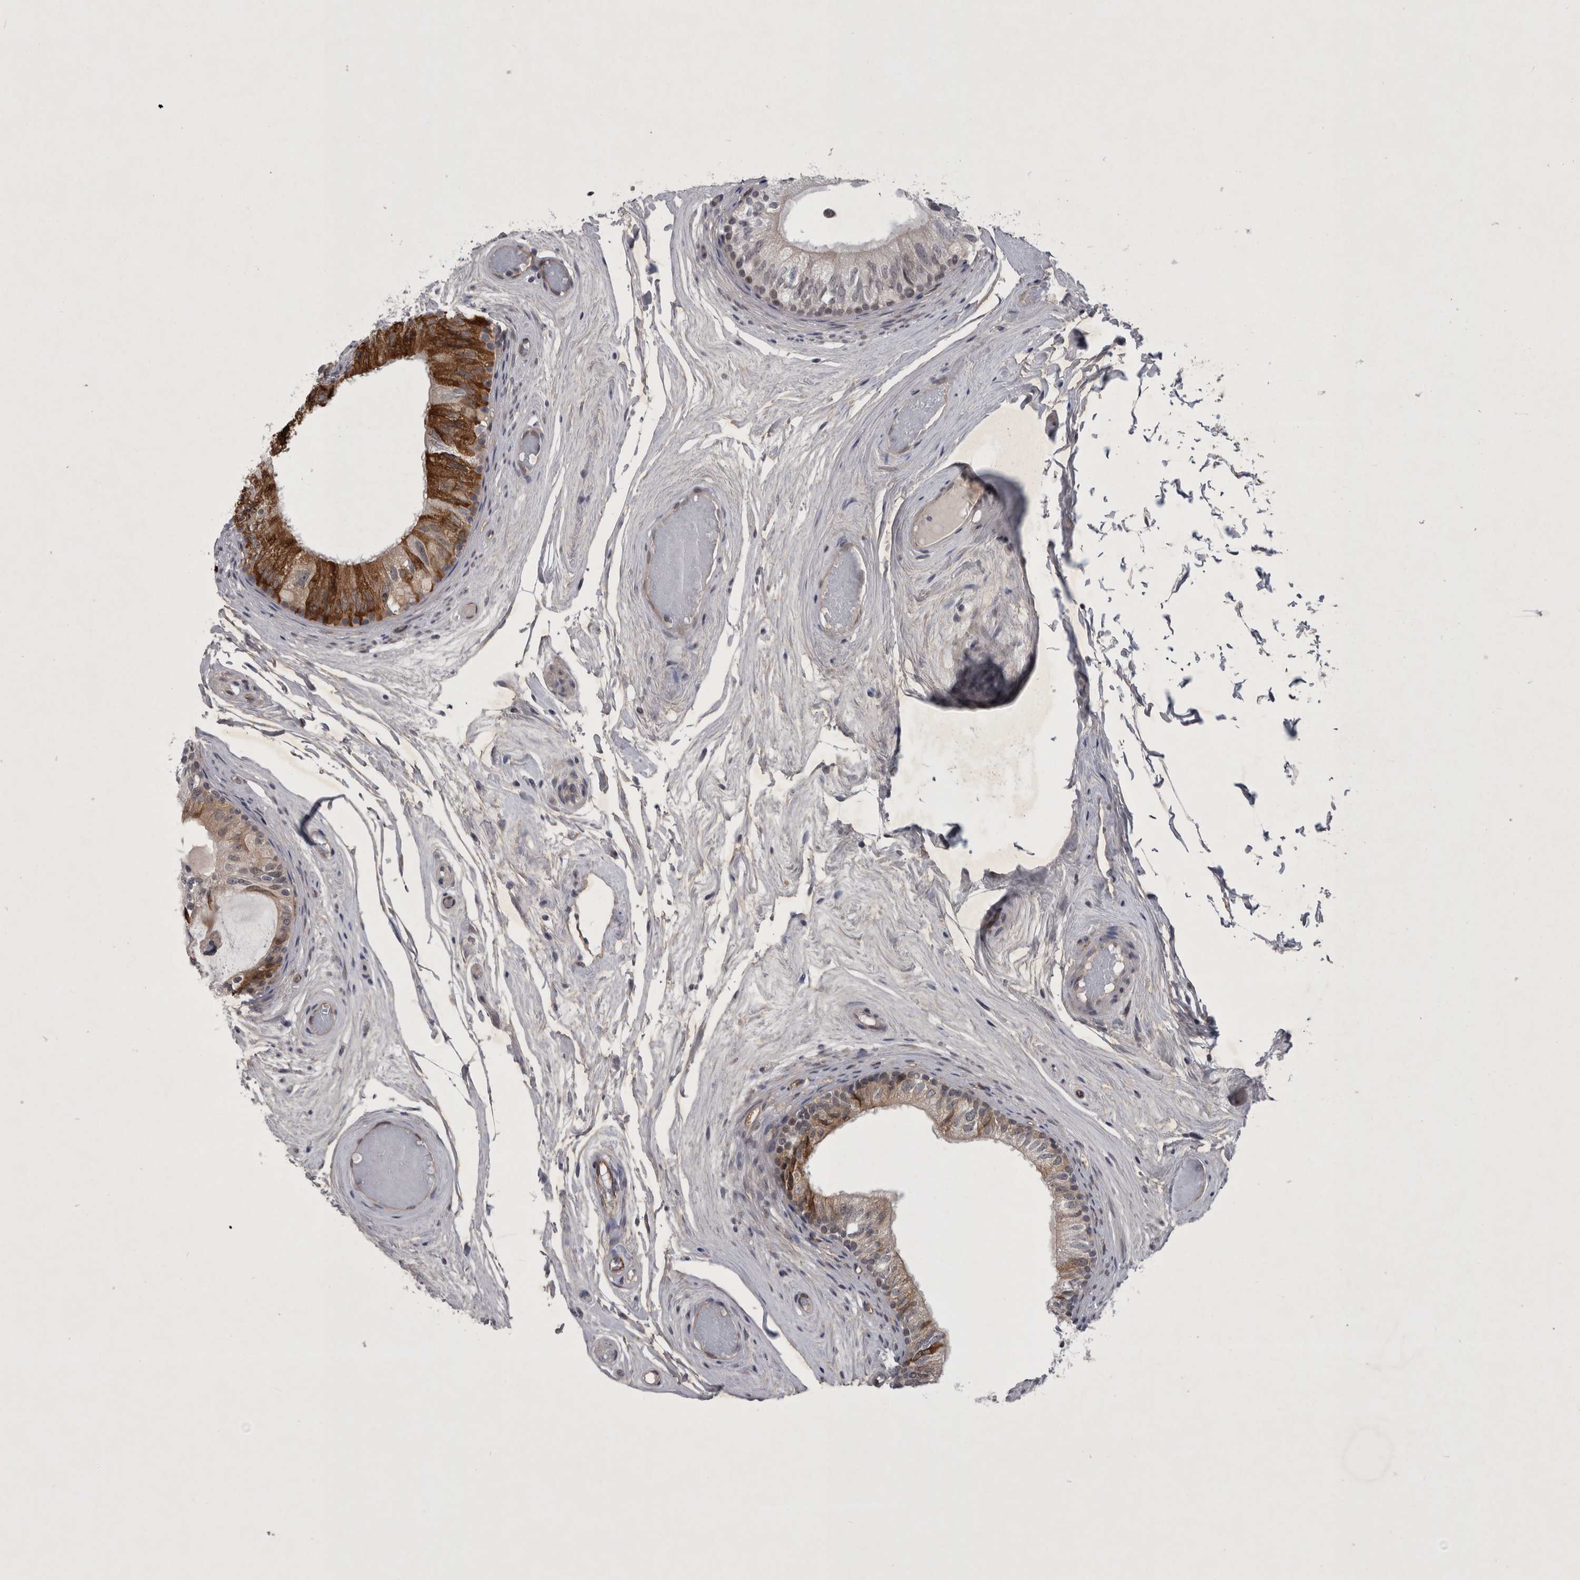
{"staining": {"intensity": "strong", "quantity": "25%-75%", "location": "cytoplasmic/membranous"}, "tissue": "epididymis", "cell_type": "Glandular cells", "image_type": "normal", "snomed": [{"axis": "morphology", "description": "Normal tissue, NOS"}, {"axis": "topography", "description": "Epididymis"}], "caption": "DAB (3,3'-diaminobenzidine) immunohistochemical staining of unremarkable human epididymis demonstrates strong cytoplasmic/membranous protein expression in approximately 25%-75% of glandular cells. (Stains: DAB (3,3'-diaminobenzidine) in brown, nuclei in blue, Microscopy: brightfield microscopy at high magnification).", "gene": "PARP11", "patient": {"sex": "male", "age": 79}}